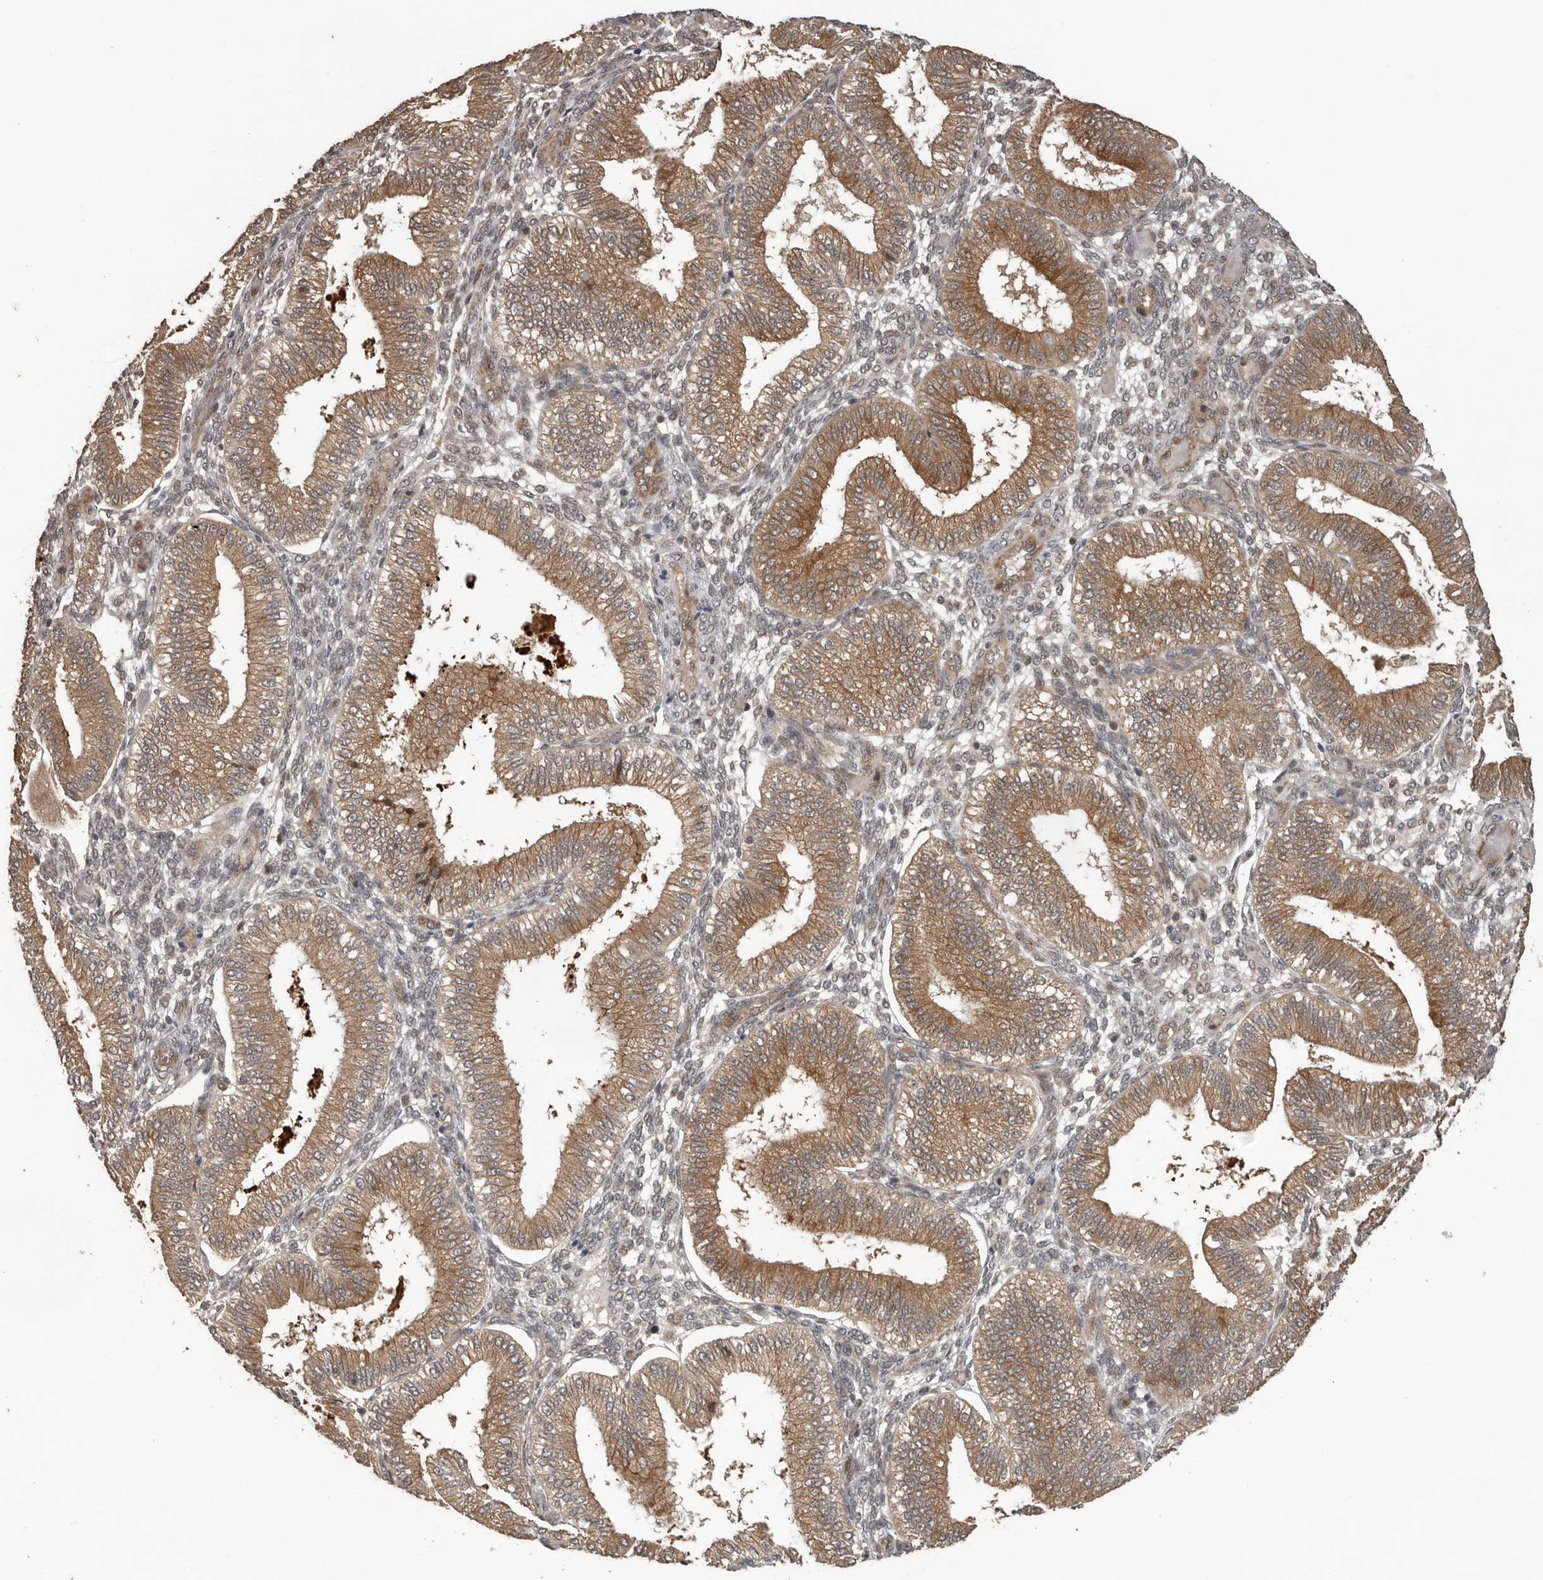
{"staining": {"intensity": "weak", "quantity": "<25%", "location": "cytoplasmic/membranous"}, "tissue": "endometrium", "cell_type": "Cells in endometrial stroma", "image_type": "normal", "snomed": [{"axis": "morphology", "description": "Normal tissue, NOS"}, {"axis": "topography", "description": "Endometrium"}], "caption": "Normal endometrium was stained to show a protein in brown. There is no significant positivity in cells in endometrial stroma.", "gene": "CEP350", "patient": {"sex": "female", "age": 39}}